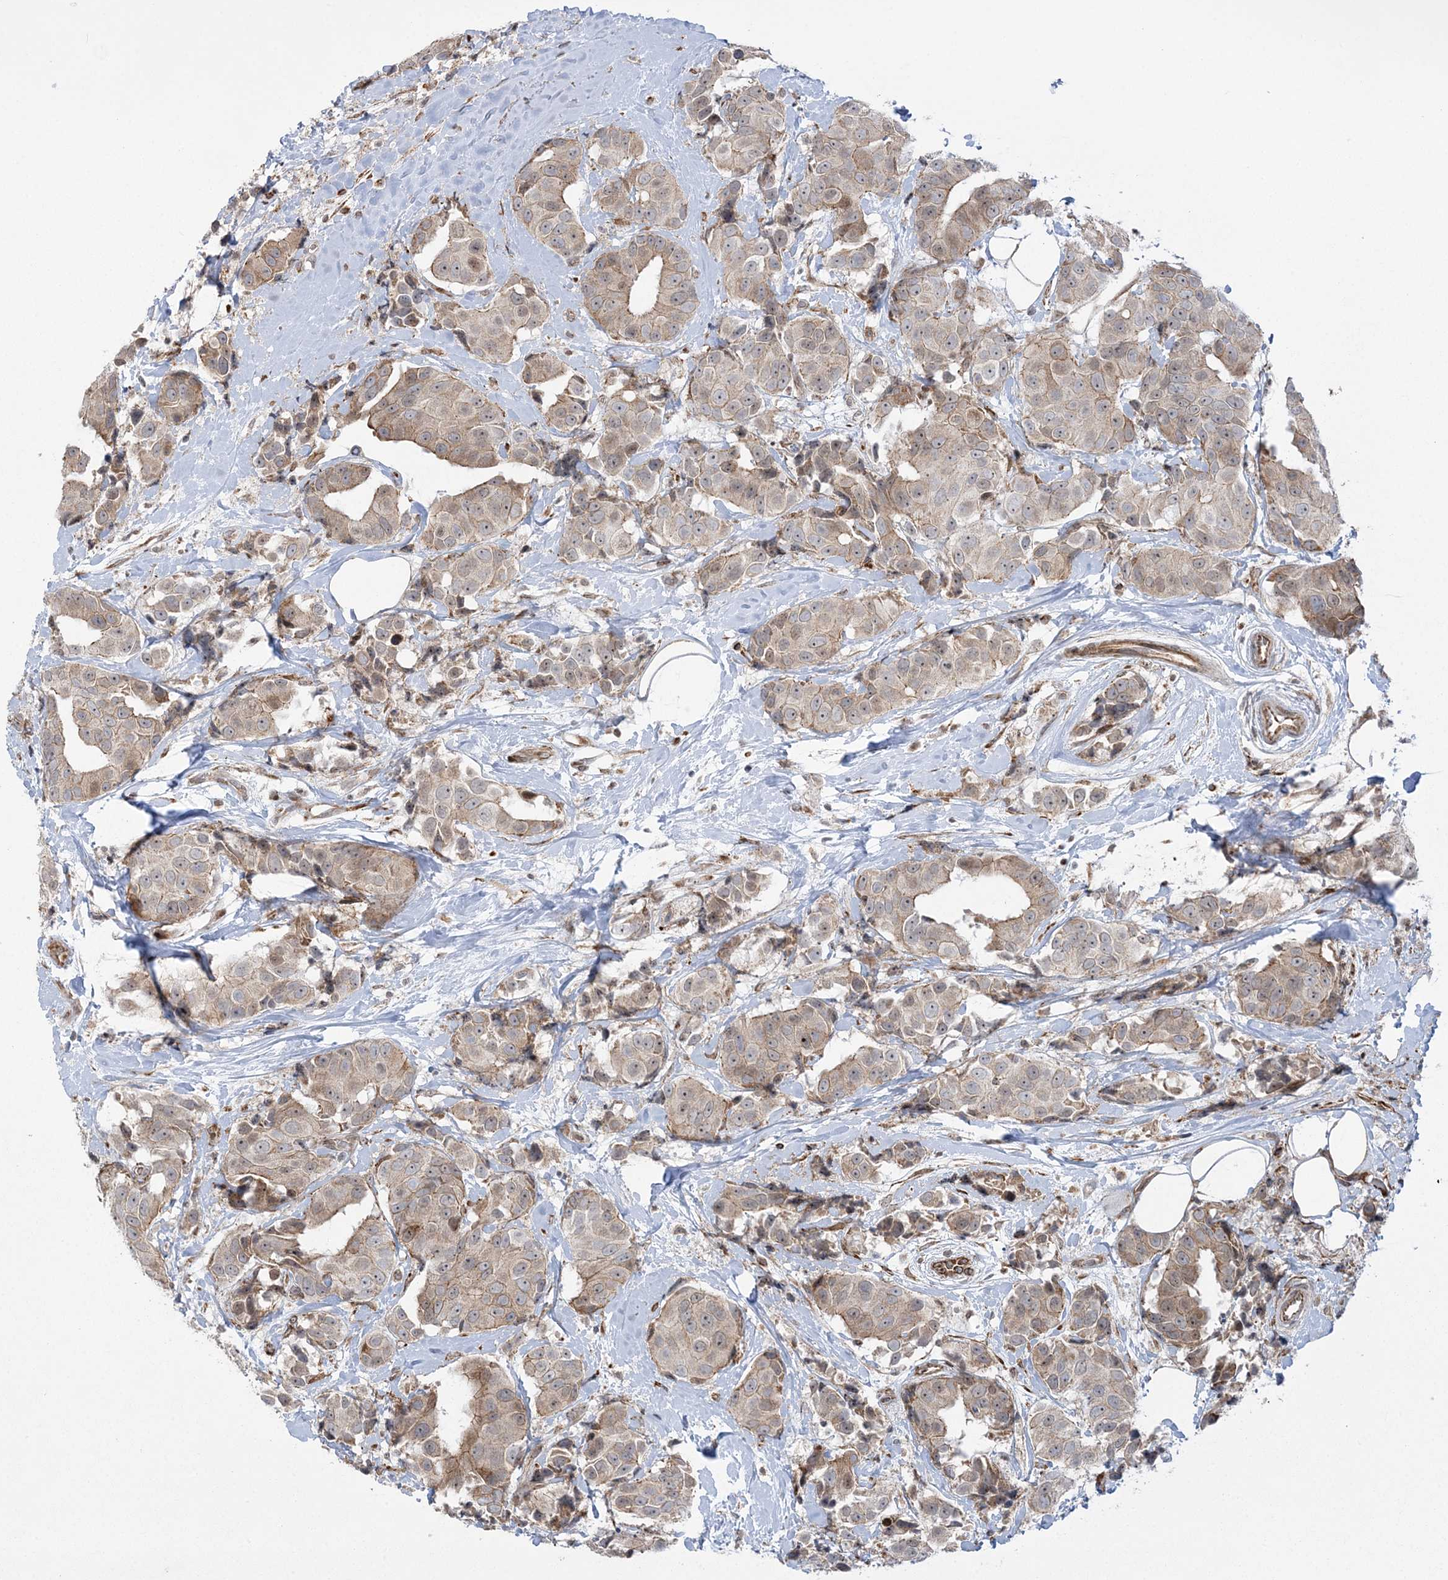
{"staining": {"intensity": "moderate", "quantity": "<25%", "location": "cytoplasmic/membranous"}, "tissue": "breast cancer", "cell_type": "Tumor cells", "image_type": "cancer", "snomed": [{"axis": "morphology", "description": "Normal tissue, NOS"}, {"axis": "morphology", "description": "Duct carcinoma"}, {"axis": "topography", "description": "Breast"}], "caption": "Human intraductal carcinoma (breast) stained with a protein marker reveals moderate staining in tumor cells.", "gene": "EFCAB12", "patient": {"sex": "female", "age": 39}}